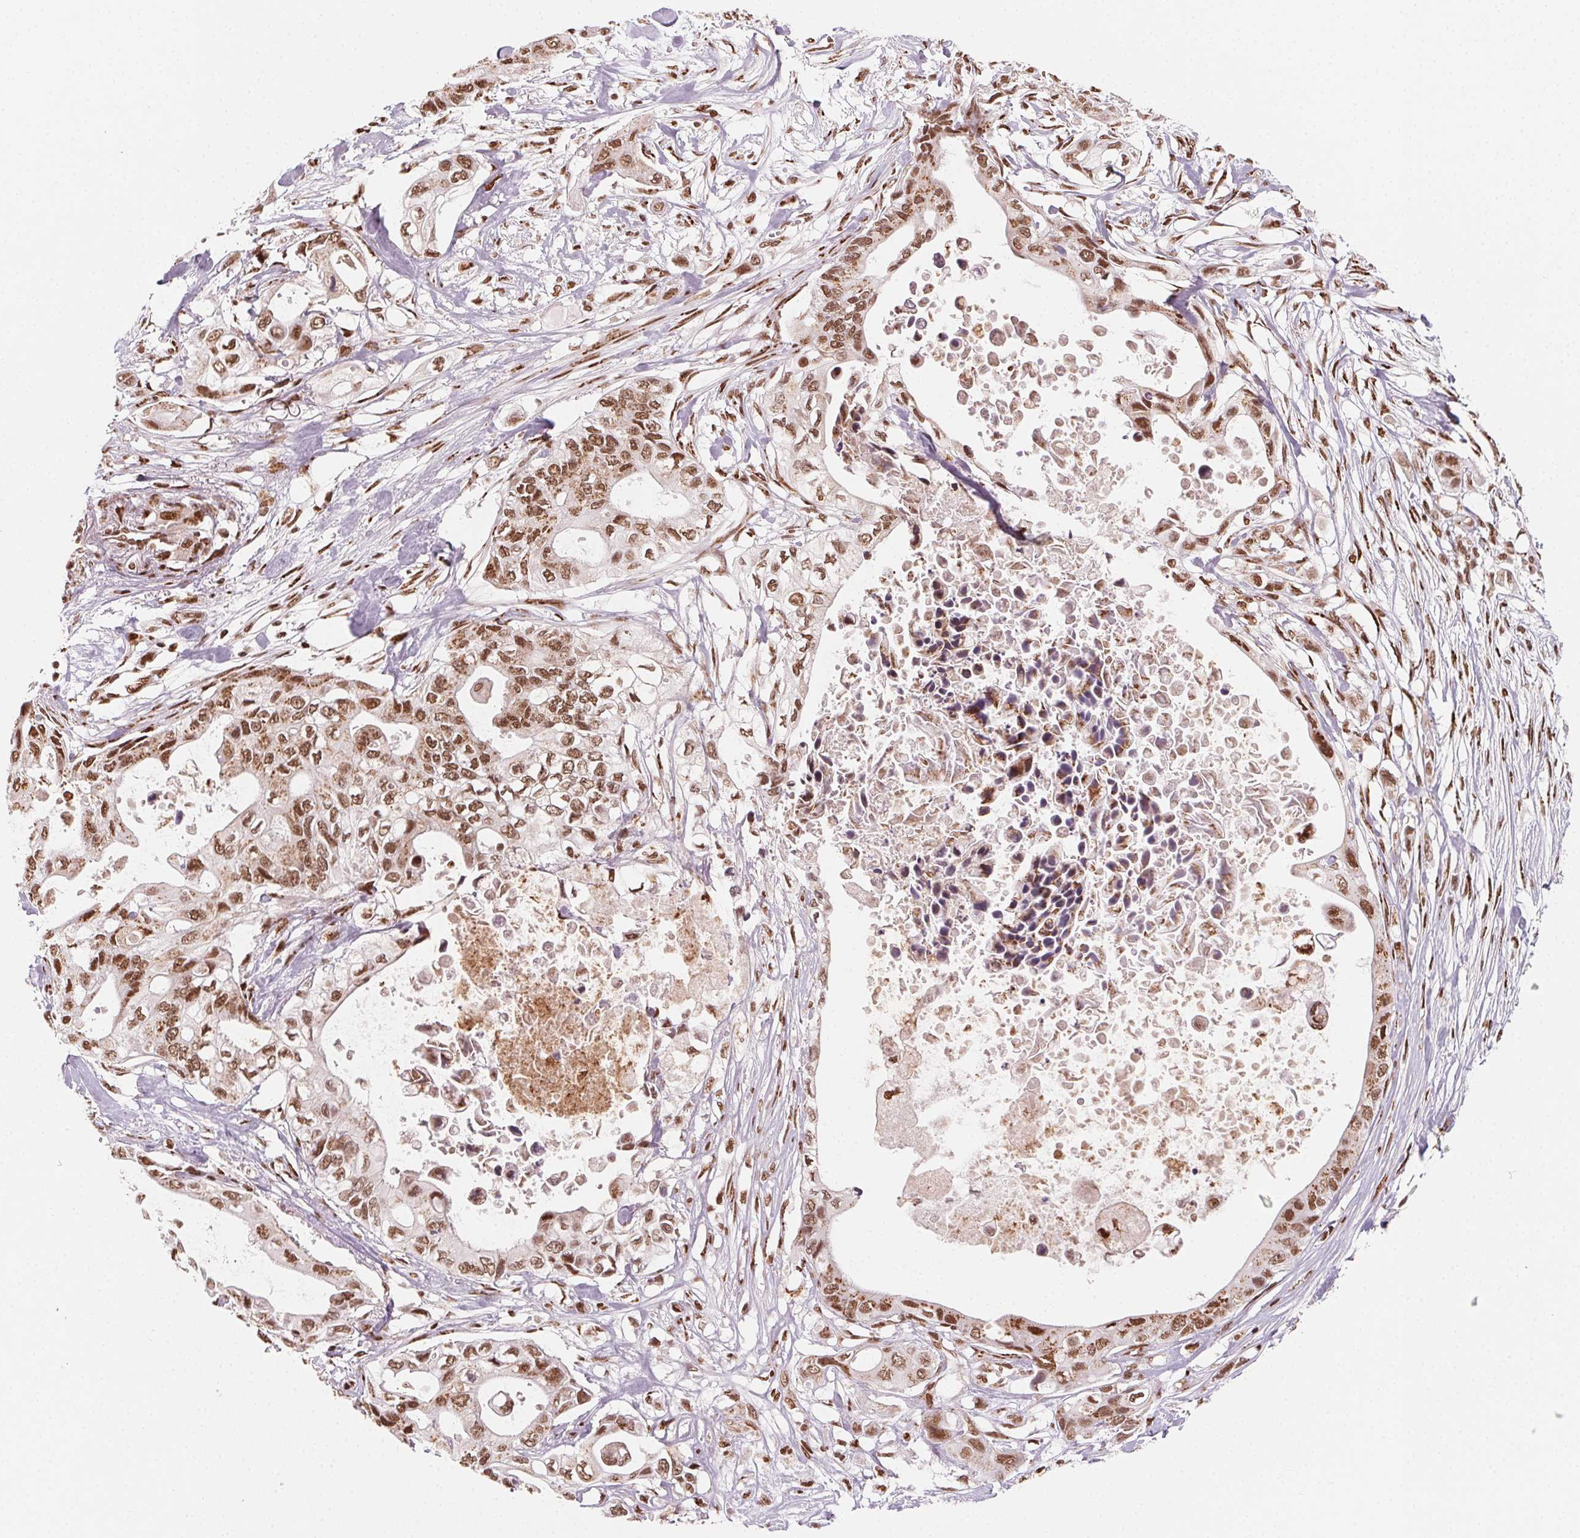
{"staining": {"intensity": "moderate", "quantity": ">75%", "location": "nuclear"}, "tissue": "pancreatic cancer", "cell_type": "Tumor cells", "image_type": "cancer", "snomed": [{"axis": "morphology", "description": "Adenocarcinoma, NOS"}, {"axis": "topography", "description": "Pancreas"}], "caption": "Immunohistochemical staining of pancreatic cancer (adenocarcinoma) displays medium levels of moderate nuclear protein positivity in about >75% of tumor cells. (DAB = brown stain, brightfield microscopy at high magnification).", "gene": "TOPORS", "patient": {"sex": "female", "age": 63}}